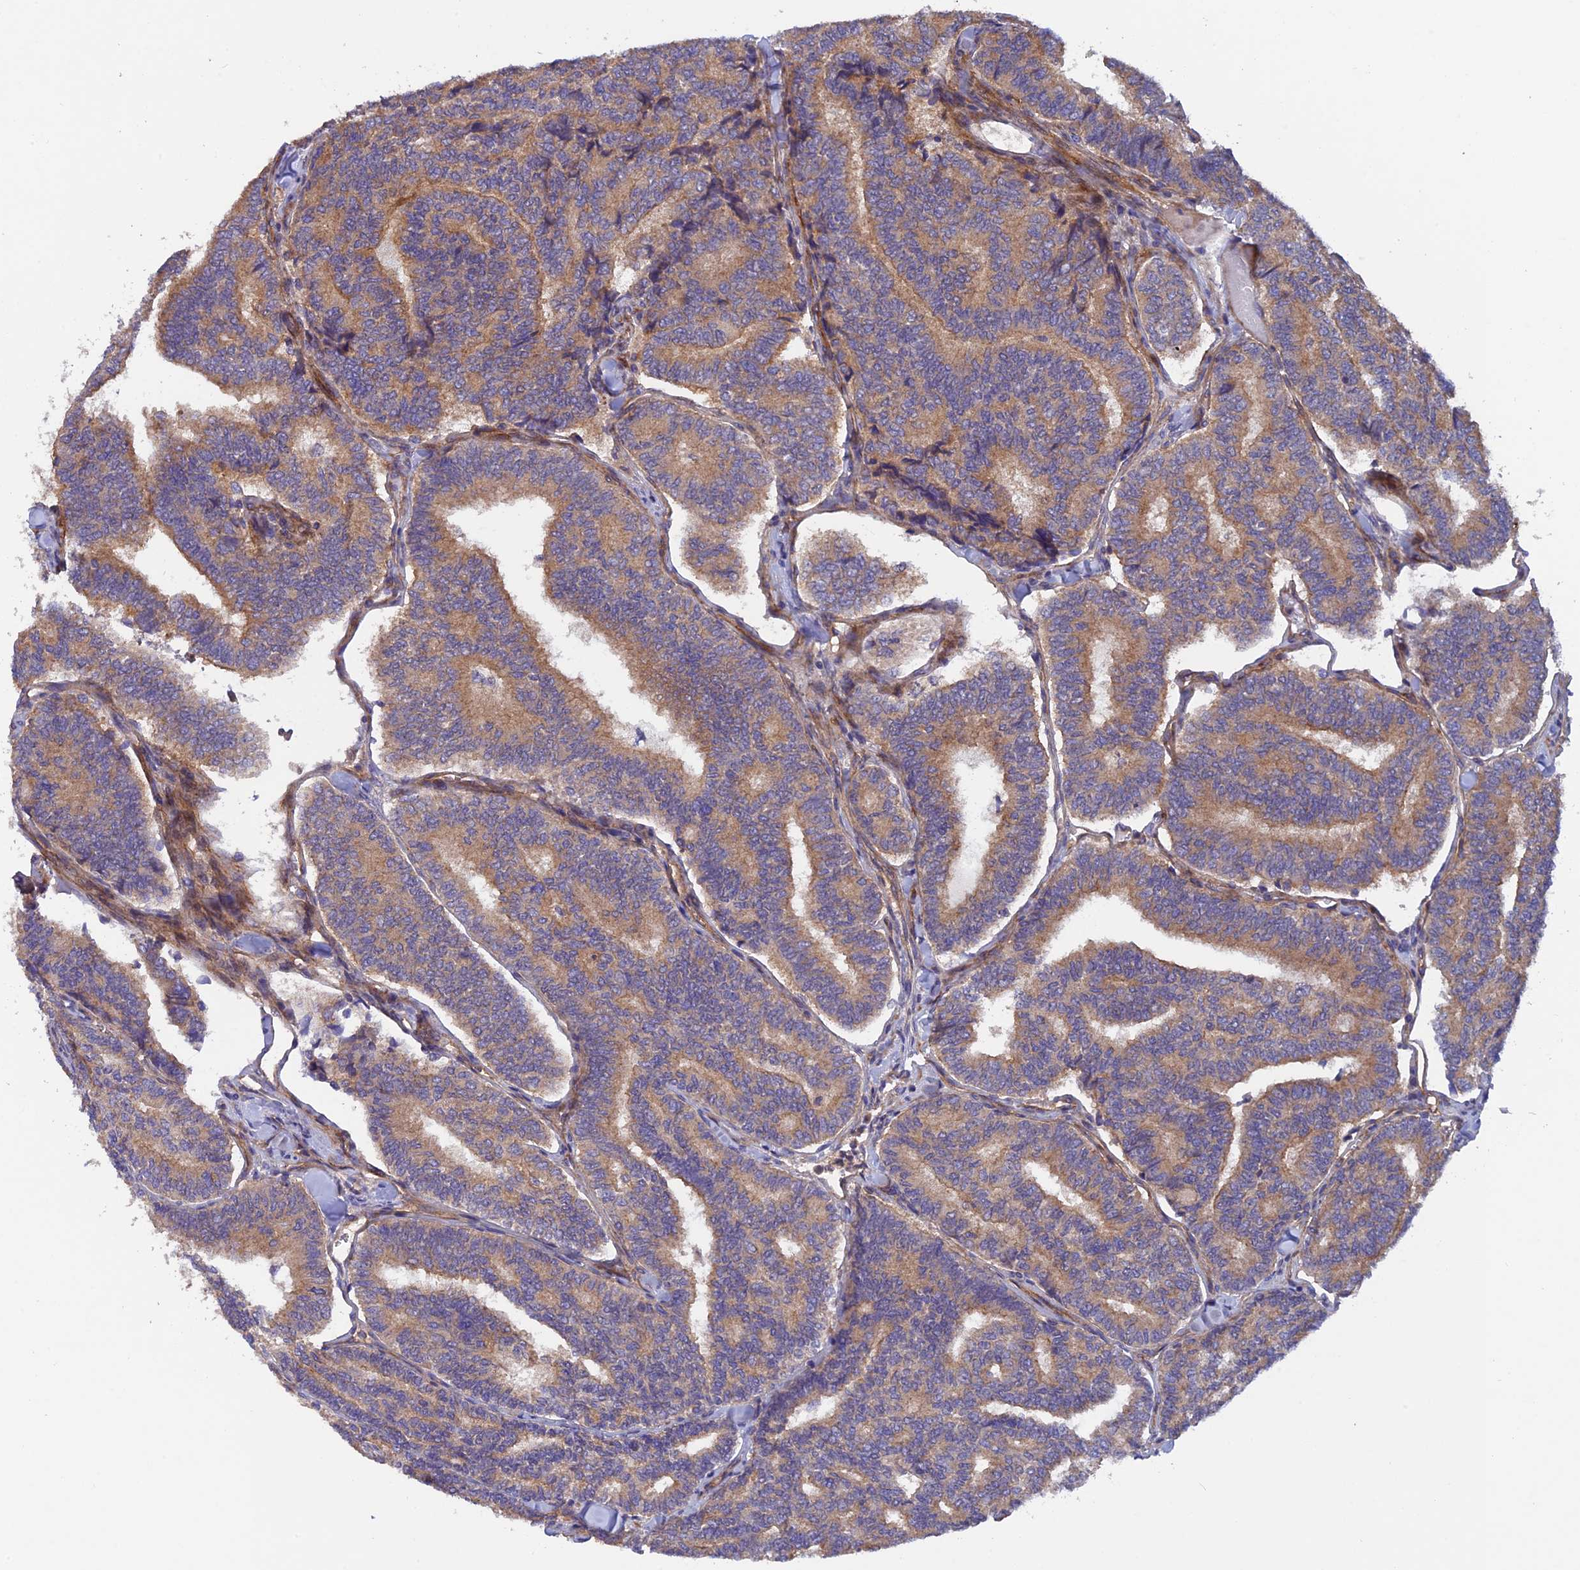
{"staining": {"intensity": "moderate", "quantity": ">75%", "location": "cytoplasmic/membranous"}, "tissue": "thyroid cancer", "cell_type": "Tumor cells", "image_type": "cancer", "snomed": [{"axis": "morphology", "description": "Papillary adenocarcinoma, NOS"}, {"axis": "topography", "description": "Thyroid gland"}], "caption": "IHC image of neoplastic tissue: human thyroid cancer (papillary adenocarcinoma) stained using IHC demonstrates medium levels of moderate protein expression localized specifically in the cytoplasmic/membranous of tumor cells, appearing as a cytoplasmic/membranous brown color.", "gene": "ADAMTS15", "patient": {"sex": "female", "age": 35}}